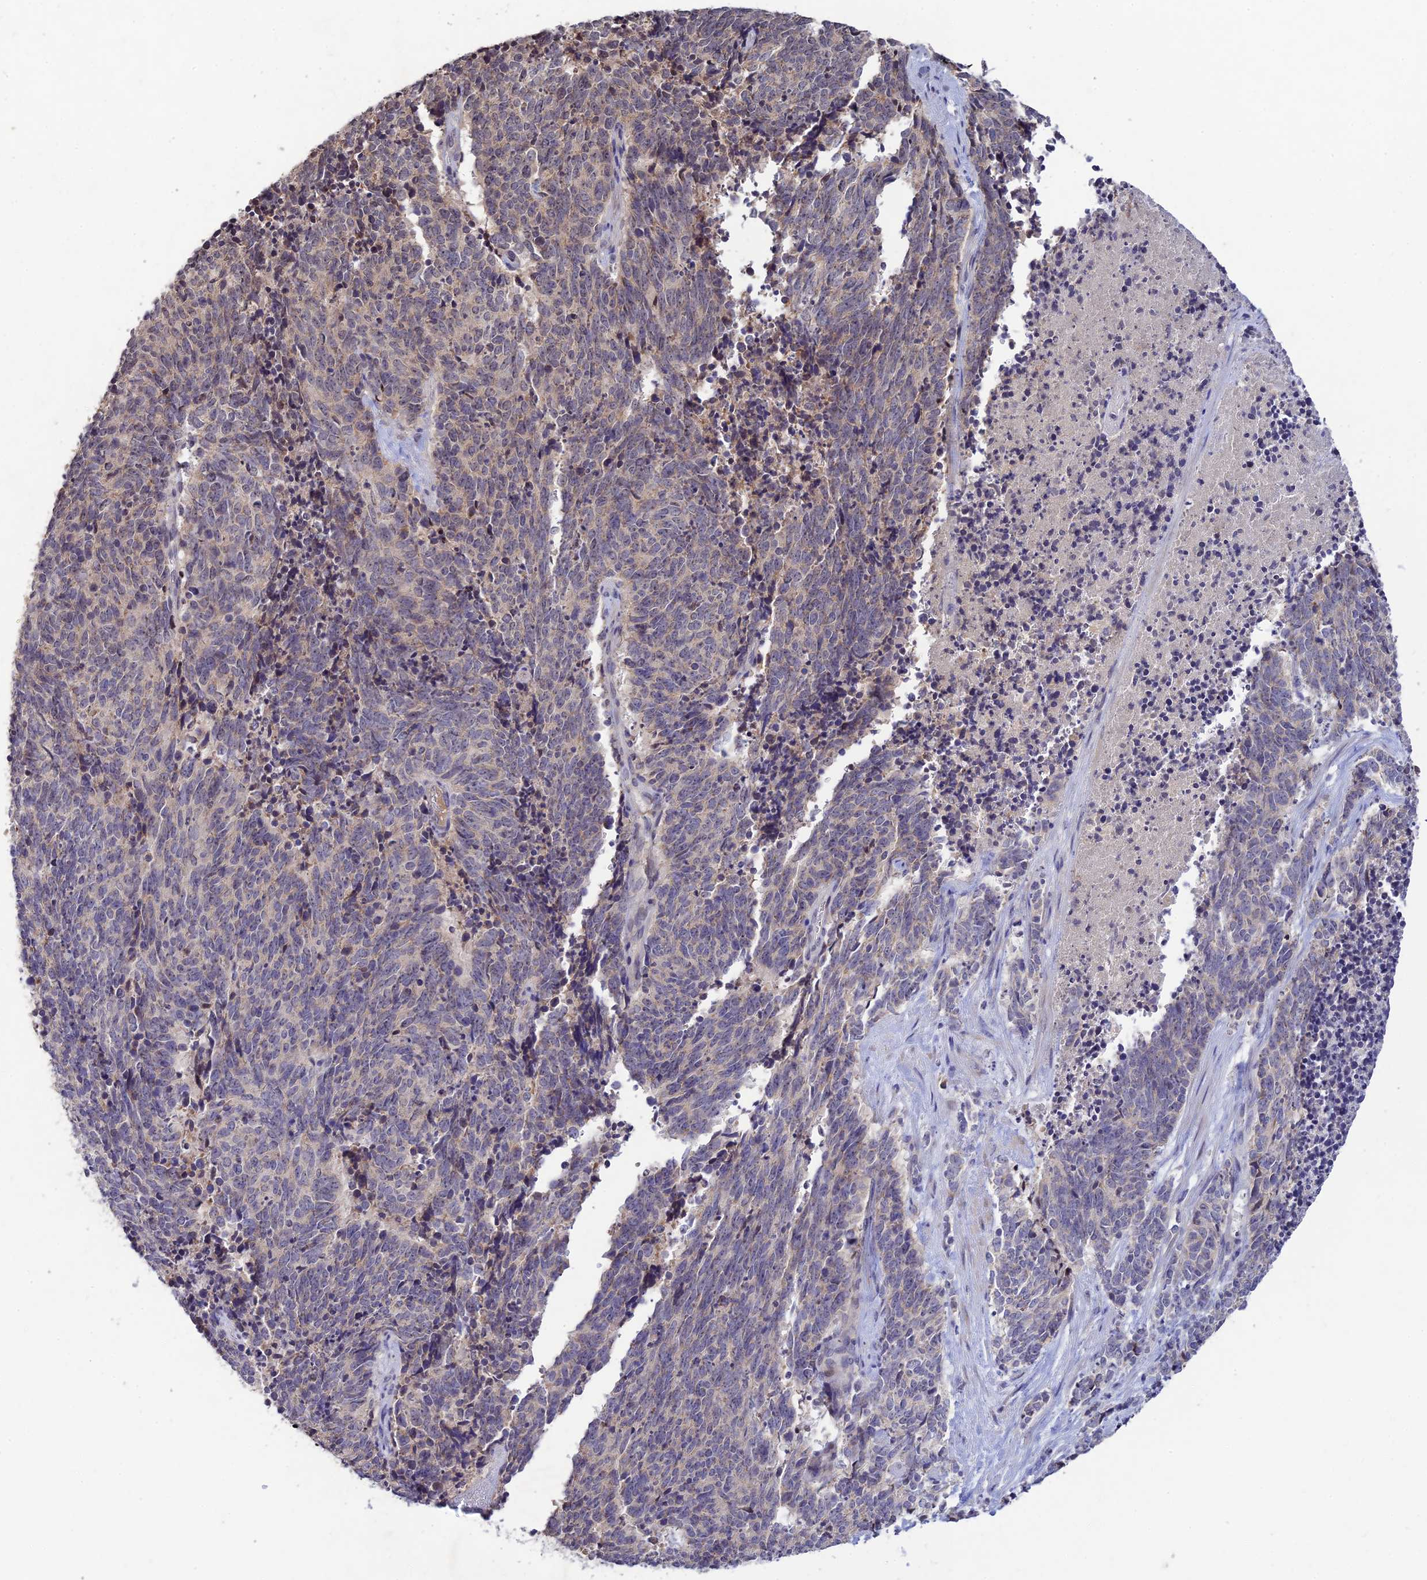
{"staining": {"intensity": "negative", "quantity": "none", "location": "none"}, "tissue": "cervical cancer", "cell_type": "Tumor cells", "image_type": "cancer", "snomed": [{"axis": "morphology", "description": "Squamous cell carcinoma, NOS"}, {"axis": "topography", "description": "Cervix"}], "caption": "Immunohistochemistry of cervical squamous cell carcinoma exhibits no expression in tumor cells. The staining is performed using DAB (3,3'-diaminobenzidine) brown chromogen with nuclei counter-stained in using hematoxylin.", "gene": "CHST5", "patient": {"sex": "female", "age": 29}}